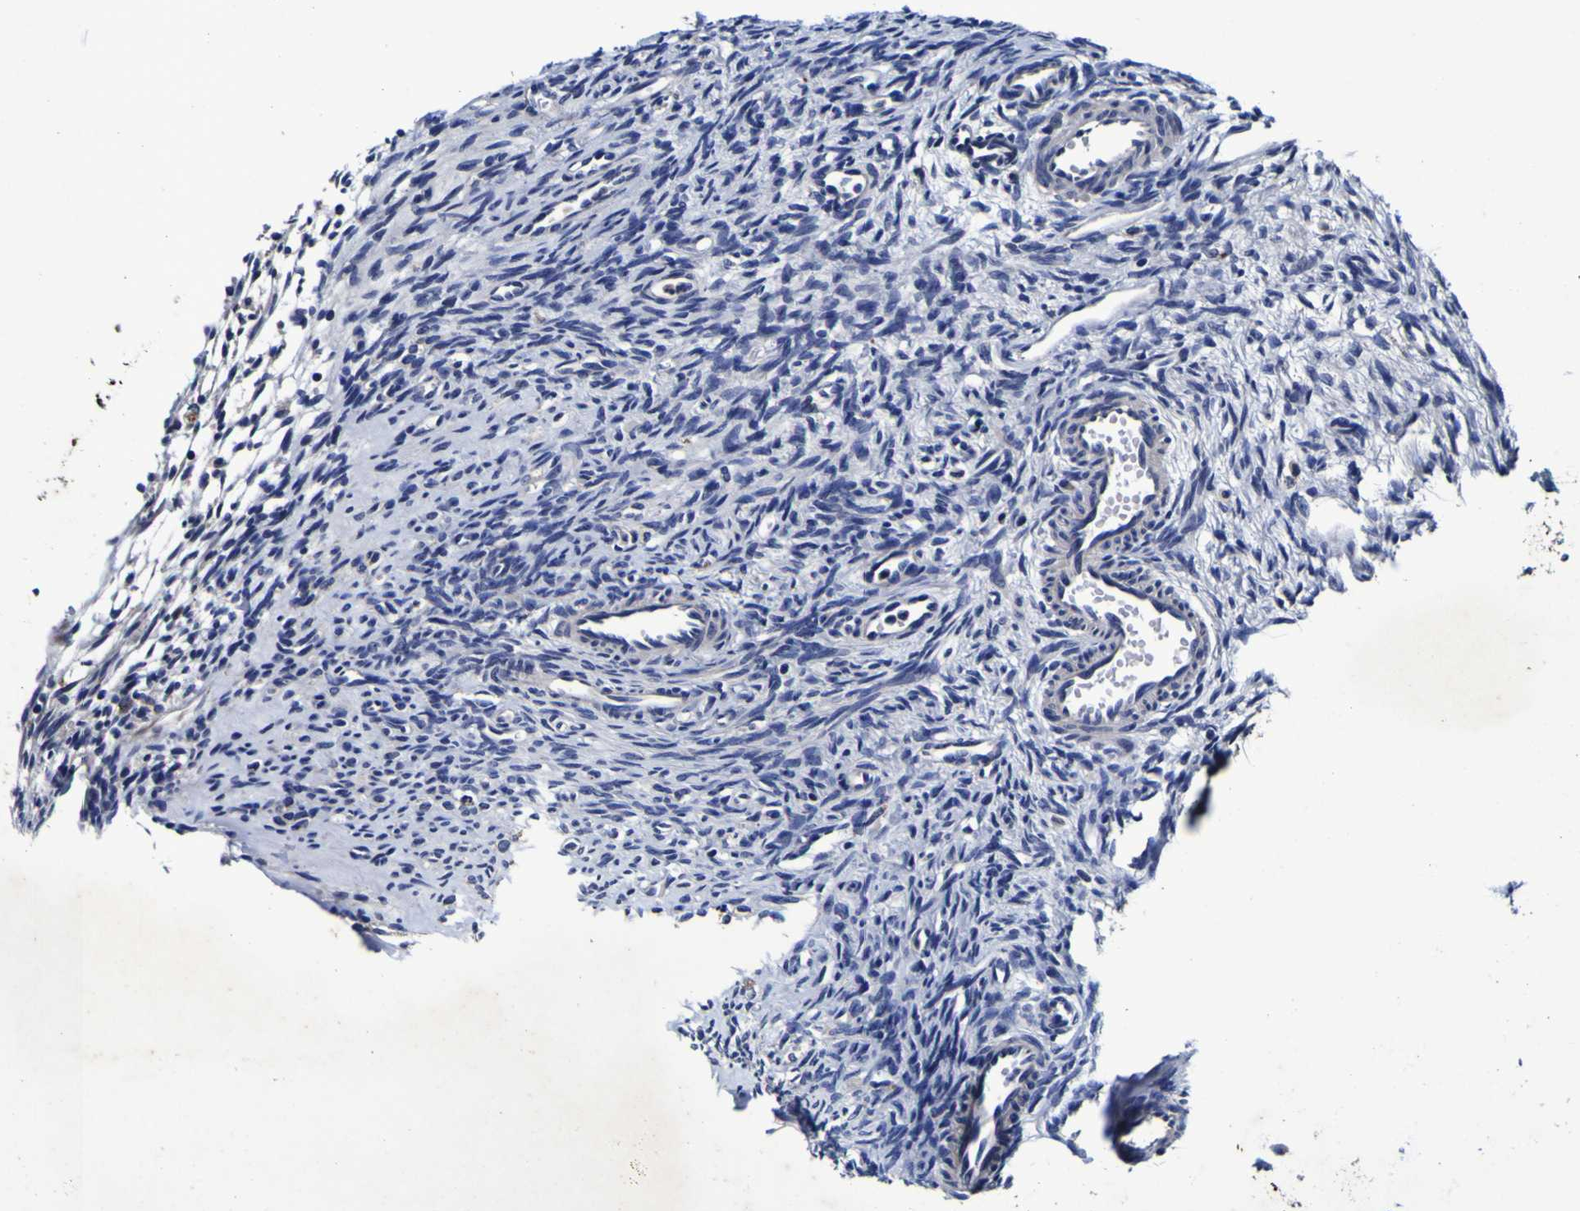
{"staining": {"intensity": "negative", "quantity": "none", "location": "none"}, "tissue": "ovary", "cell_type": "Ovarian stroma cells", "image_type": "normal", "snomed": [{"axis": "morphology", "description": "Normal tissue, NOS"}, {"axis": "topography", "description": "Ovary"}], "caption": "This is a image of immunohistochemistry staining of normal ovary, which shows no staining in ovarian stroma cells. Nuclei are stained in blue.", "gene": "PANK4", "patient": {"sex": "female", "age": 33}}